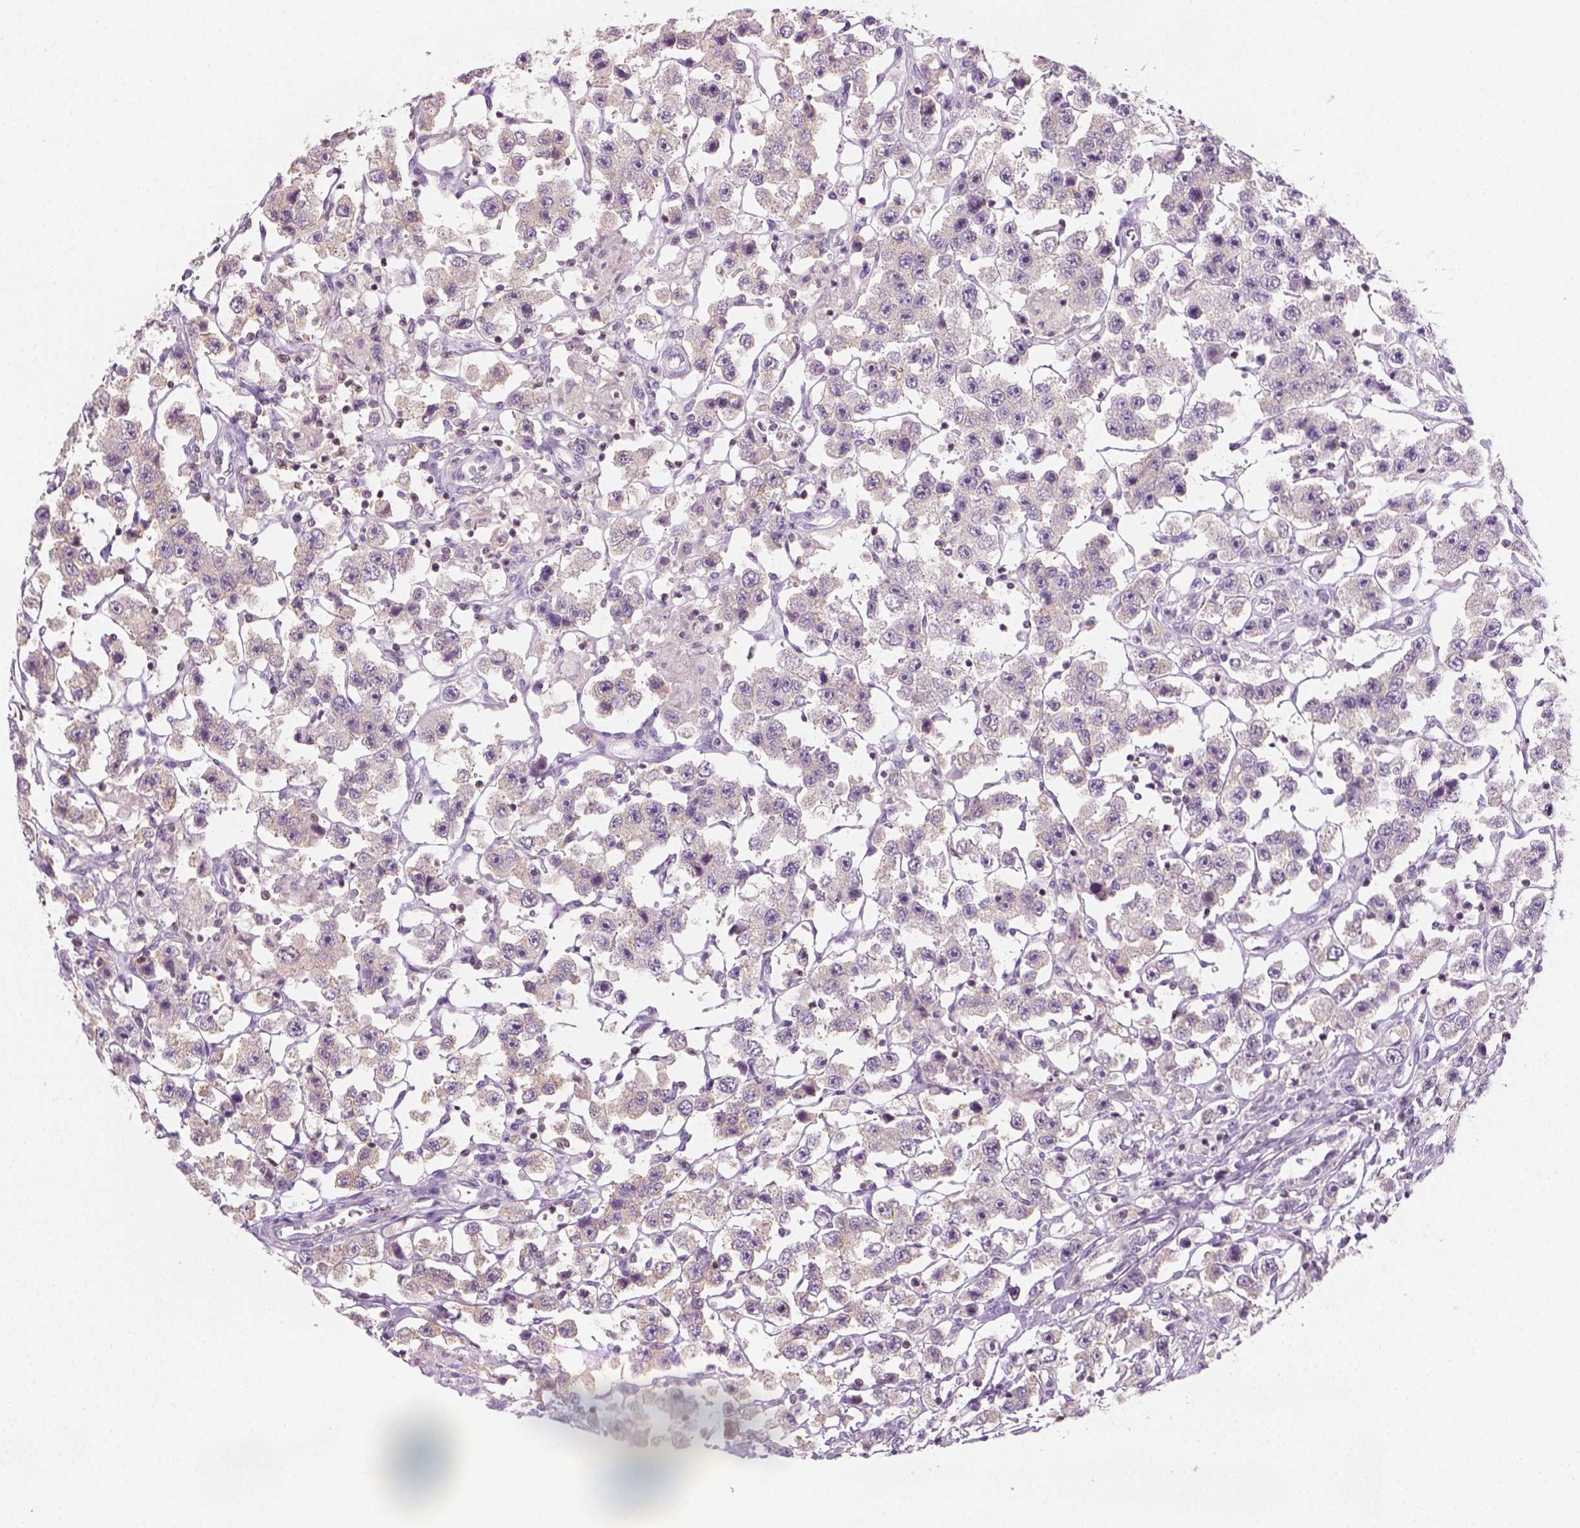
{"staining": {"intensity": "negative", "quantity": "none", "location": "none"}, "tissue": "testis cancer", "cell_type": "Tumor cells", "image_type": "cancer", "snomed": [{"axis": "morphology", "description": "Seminoma, NOS"}, {"axis": "topography", "description": "Testis"}], "caption": "Seminoma (testis) stained for a protein using immunohistochemistry (IHC) displays no expression tumor cells.", "gene": "EPHB1", "patient": {"sex": "male", "age": 45}}